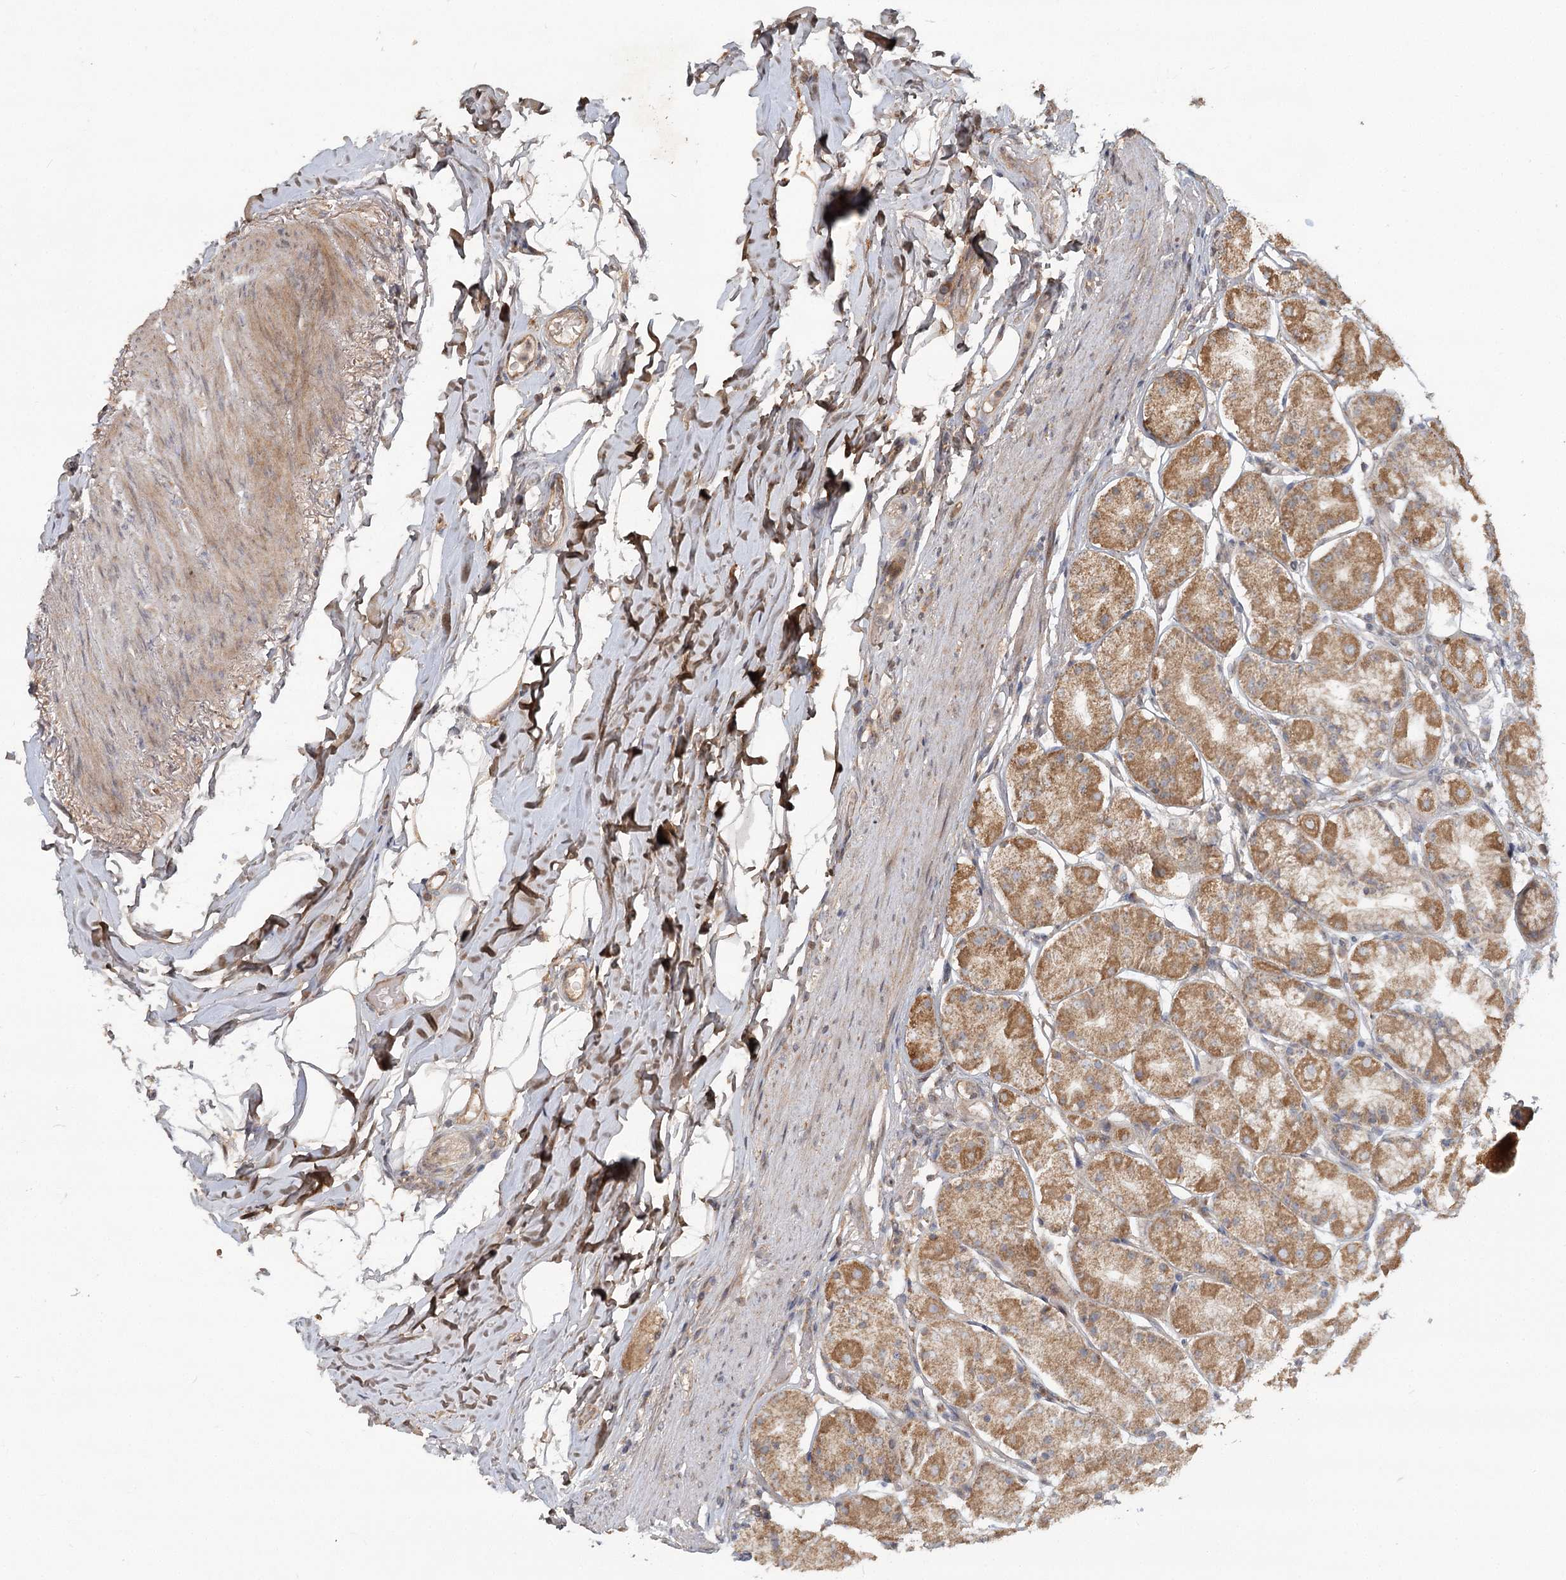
{"staining": {"intensity": "moderate", "quantity": ">75%", "location": "cytoplasmic/membranous"}, "tissue": "stomach", "cell_type": "Glandular cells", "image_type": "normal", "snomed": [{"axis": "morphology", "description": "Normal tissue, NOS"}, {"axis": "topography", "description": "Stomach, upper"}], "caption": "A brown stain labels moderate cytoplasmic/membranous positivity of a protein in glandular cells of unremarkable human stomach. The protein of interest is shown in brown color, while the nuclei are stained blue.", "gene": "OBSL1", "patient": {"sex": "male", "age": 68}}